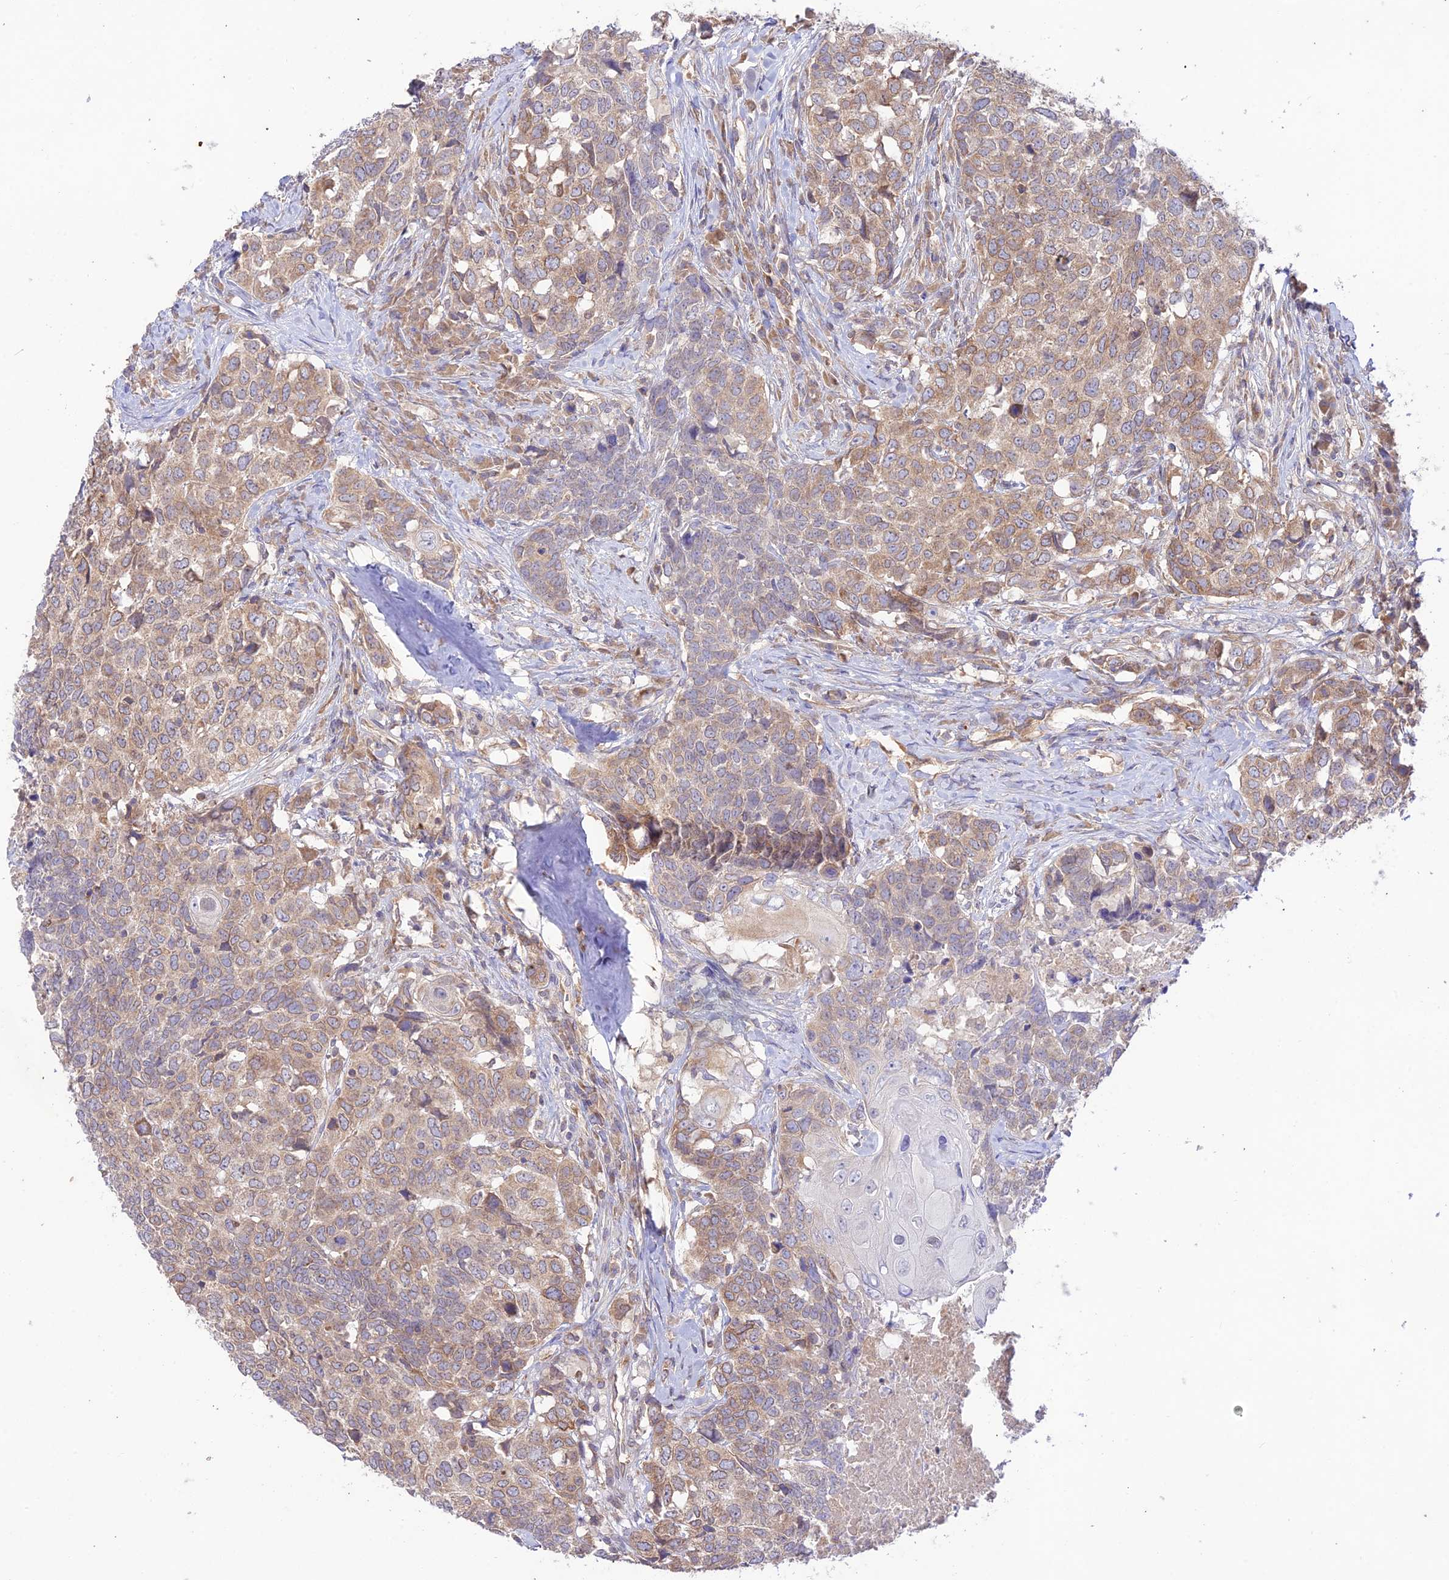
{"staining": {"intensity": "moderate", "quantity": ">75%", "location": "cytoplasmic/membranous"}, "tissue": "head and neck cancer", "cell_type": "Tumor cells", "image_type": "cancer", "snomed": [{"axis": "morphology", "description": "Squamous cell carcinoma, NOS"}, {"axis": "topography", "description": "Head-Neck"}], "caption": "Protein expression analysis of human head and neck cancer (squamous cell carcinoma) reveals moderate cytoplasmic/membranous staining in approximately >75% of tumor cells.", "gene": "TMEM259", "patient": {"sex": "male", "age": 66}}